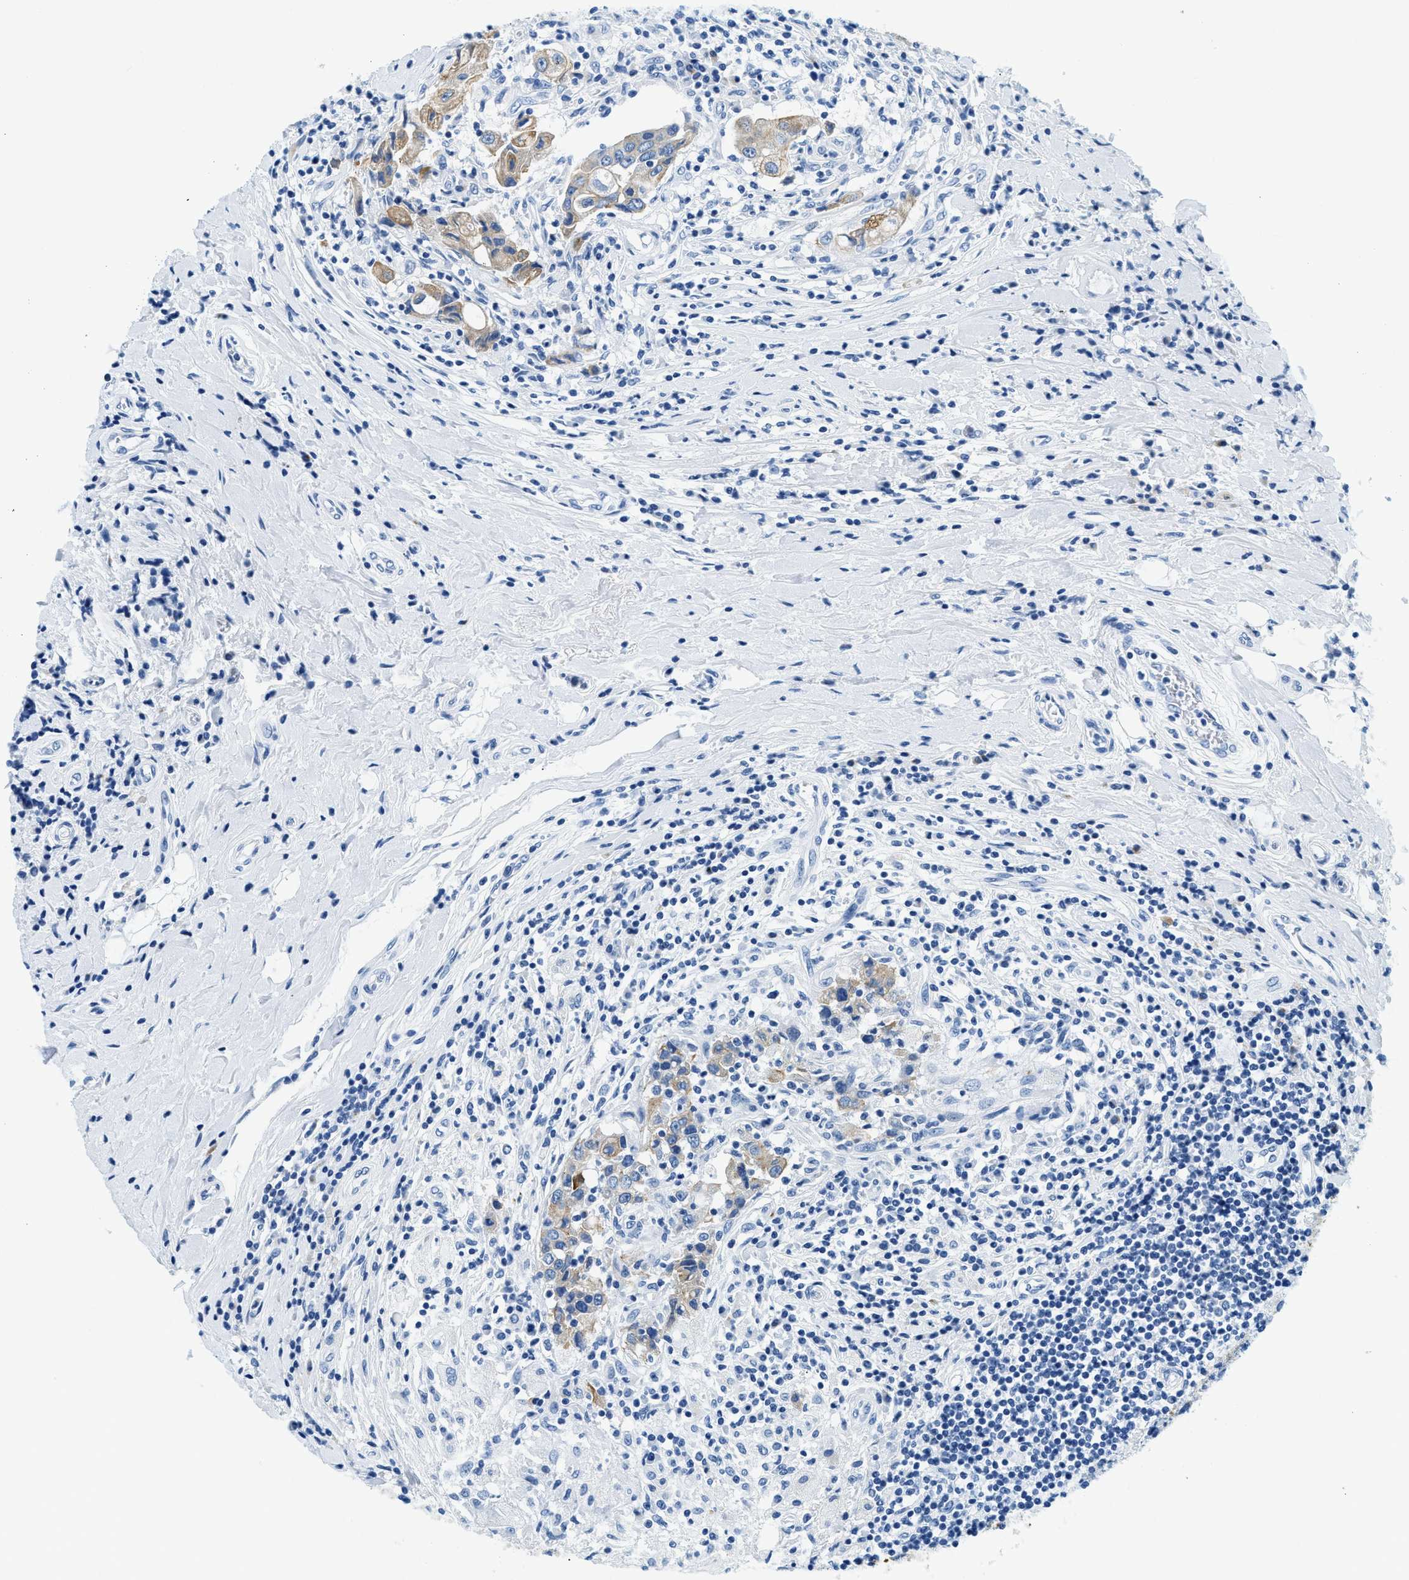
{"staining": {"intensity": "moderate", "quantity": "<25%", "location": "cytoplasmic/membranous"}, "tissue": "breast cancer", "cell_type": "Tumor cells", "image_type": "cancer", "snomed": [{"axis": "morphology", "description": "Duct carcinoma"}, {"axis": "topography", "description": "Breast"}], "caption": "Breast intraductal carcinoma stained with IHC exhibits moderate cytoplasmic/membranous positivity in approximately <25% of tumor cells. (IHC, brightfield microscopy, high magnification).", "gene": "STXBP2", "patient": {"sex": "female", "age": 27}}